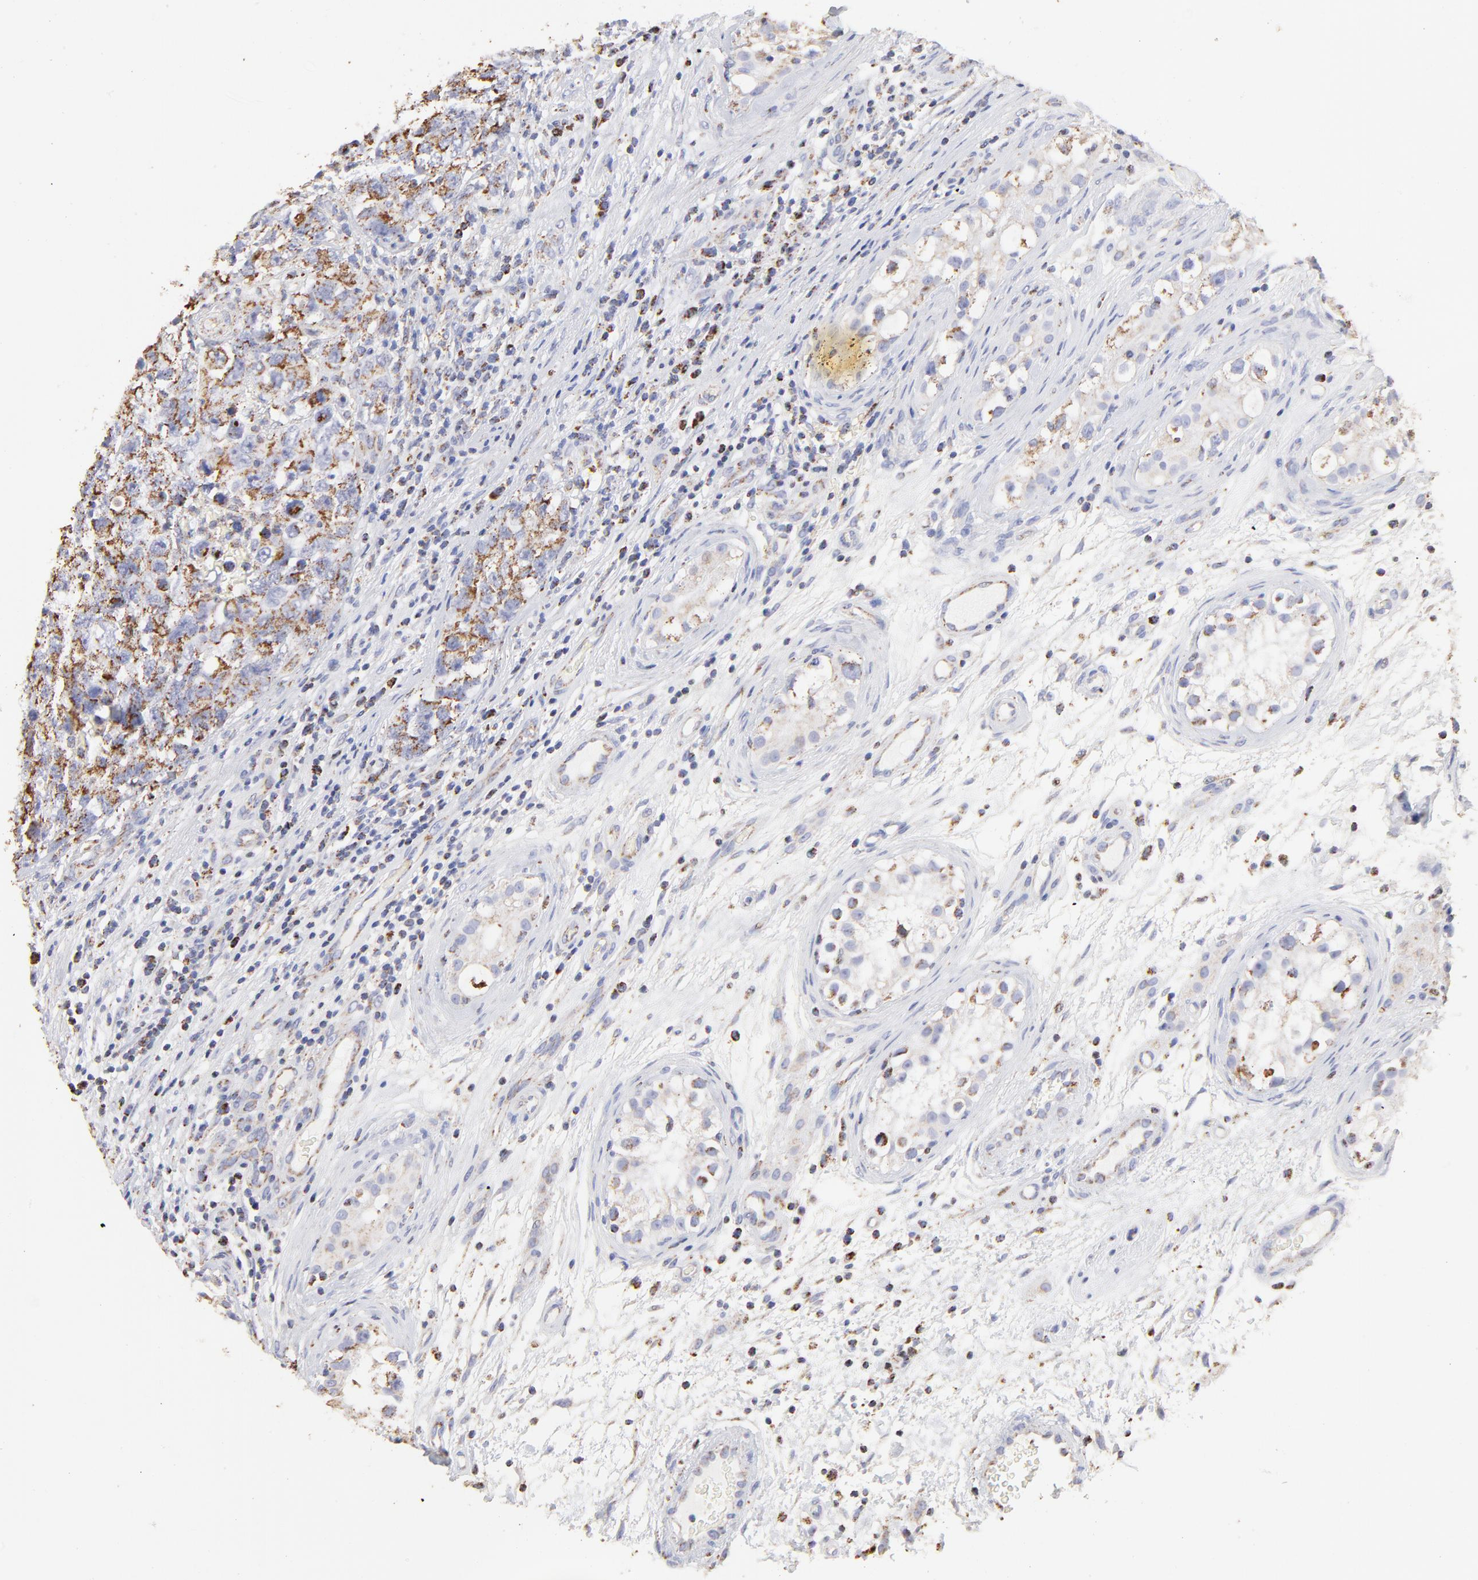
{"staining": {"intensity": "strong", "quantity": ">75%", "location": "cytoplasmic/membranous"}, "tissue": "testis cancer", "cell_type": "Tumor cells", "image_type": "cancer", "snomed": [{"axis": "morphology", "description": "Carcinoma, Embryonal, NOS"}, {"axis": "topography", "description": "Testis"}], "caption": "This is a histology image of immunohistochemistry staining of testis cancer (embryonal carcinoma), which shows strong positivity in the cytoplasmic/membranous of tumor cells.", "gene": "COX4I1", "patient": {"sex": "male", "age": 31}}